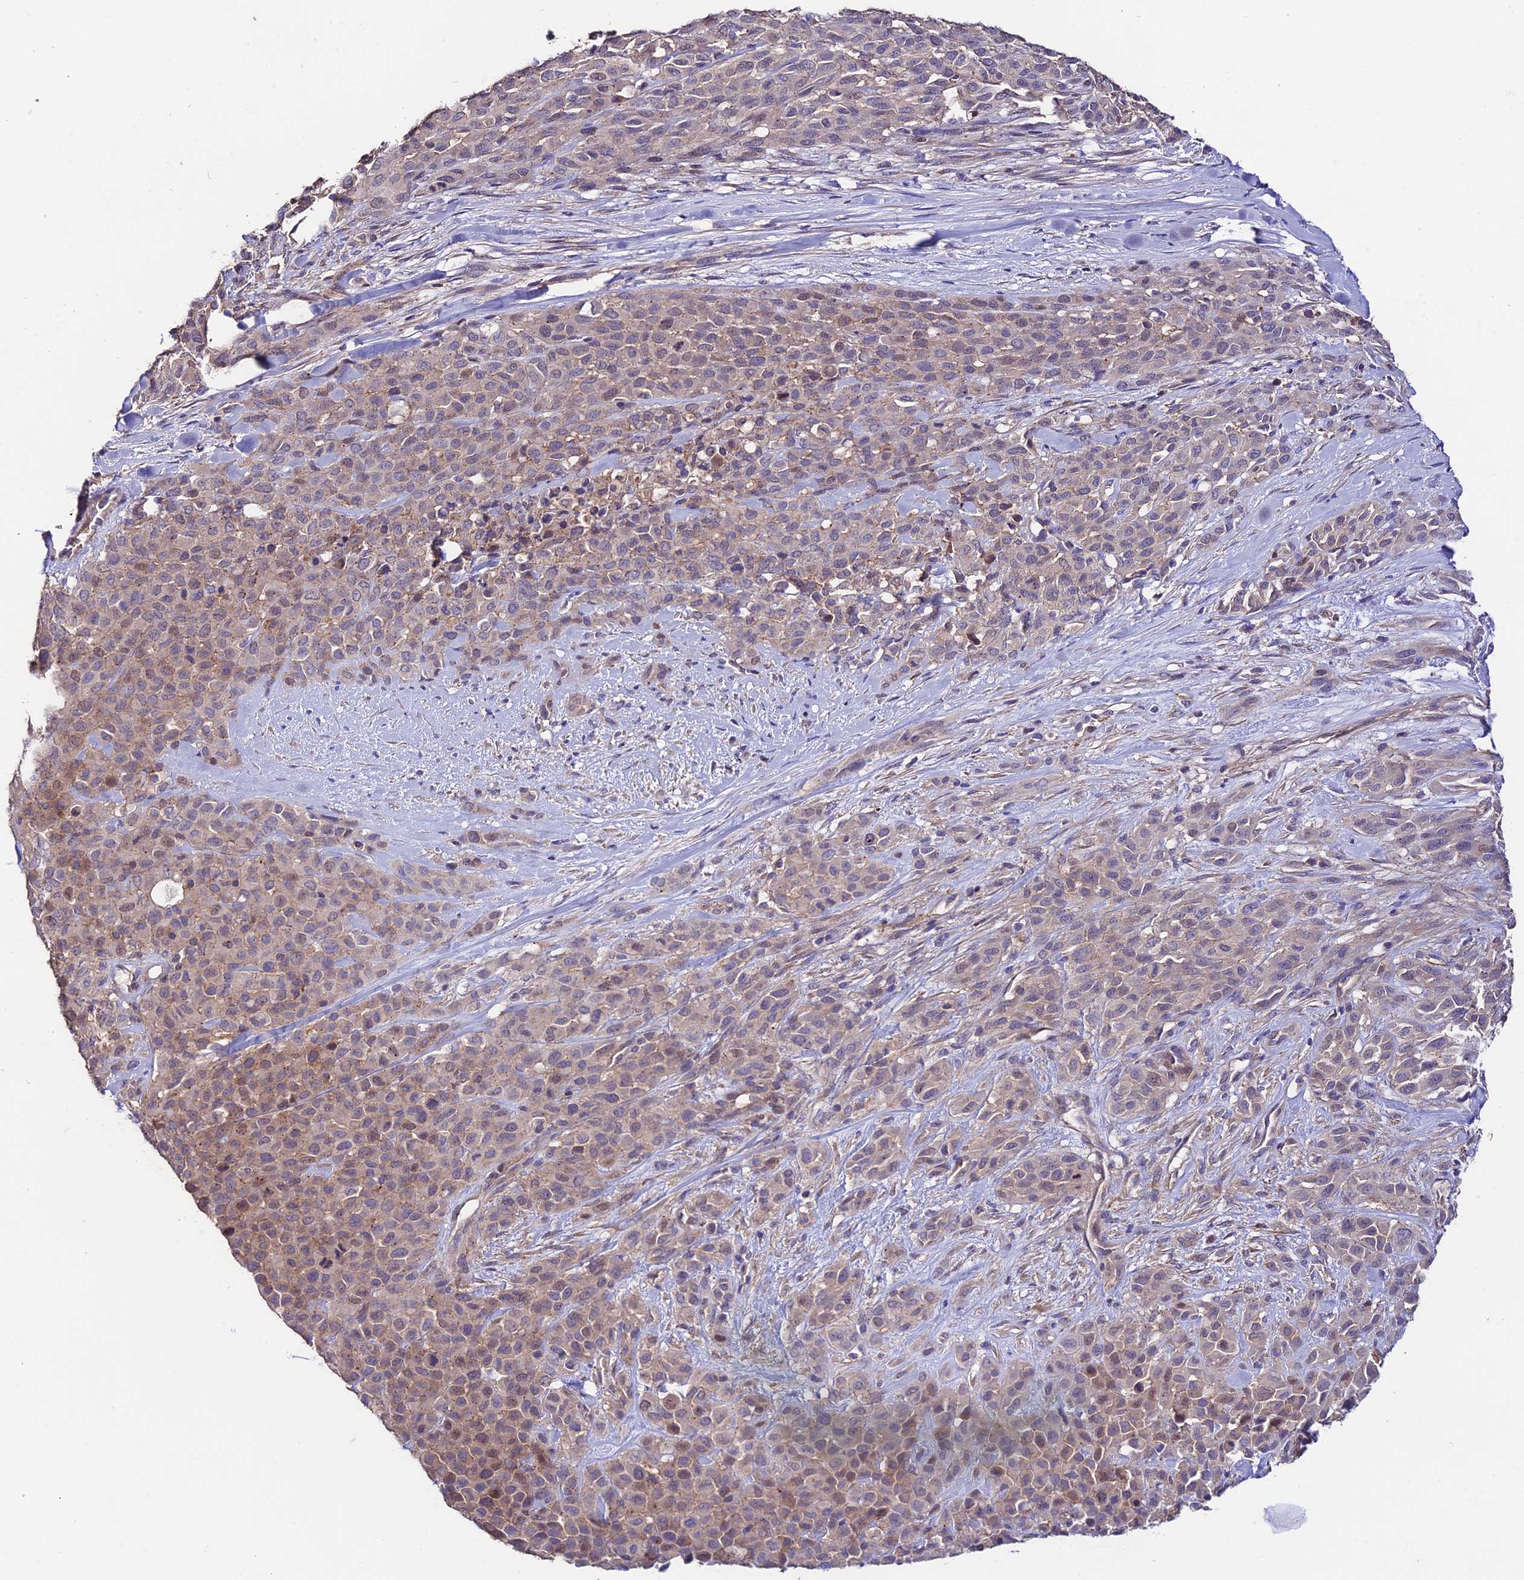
{"staining": {"intensity": "weak", "quantity": "25%-75%", "location": "cytoplasmic/membranous,nuclear"}, "tissue": "melanoma", "cell_type": "Tumor cells", "image_type": "cancer", "snomed": [{"axis": "morphology", "description": "Malignant melanoma, Metastatic site"}, {"axis": "topography", "description": "Skin"}], "caption": "High-power microscopy captured an immunohistochemistry (IHC) micrograph of melanoma, revealing weak cytoplasmic/membranous and nuclear expression in approximately 25%-75% of tumor cells.", "gene": "BRME1", "patient": {"sex": "female", "age": 81}}